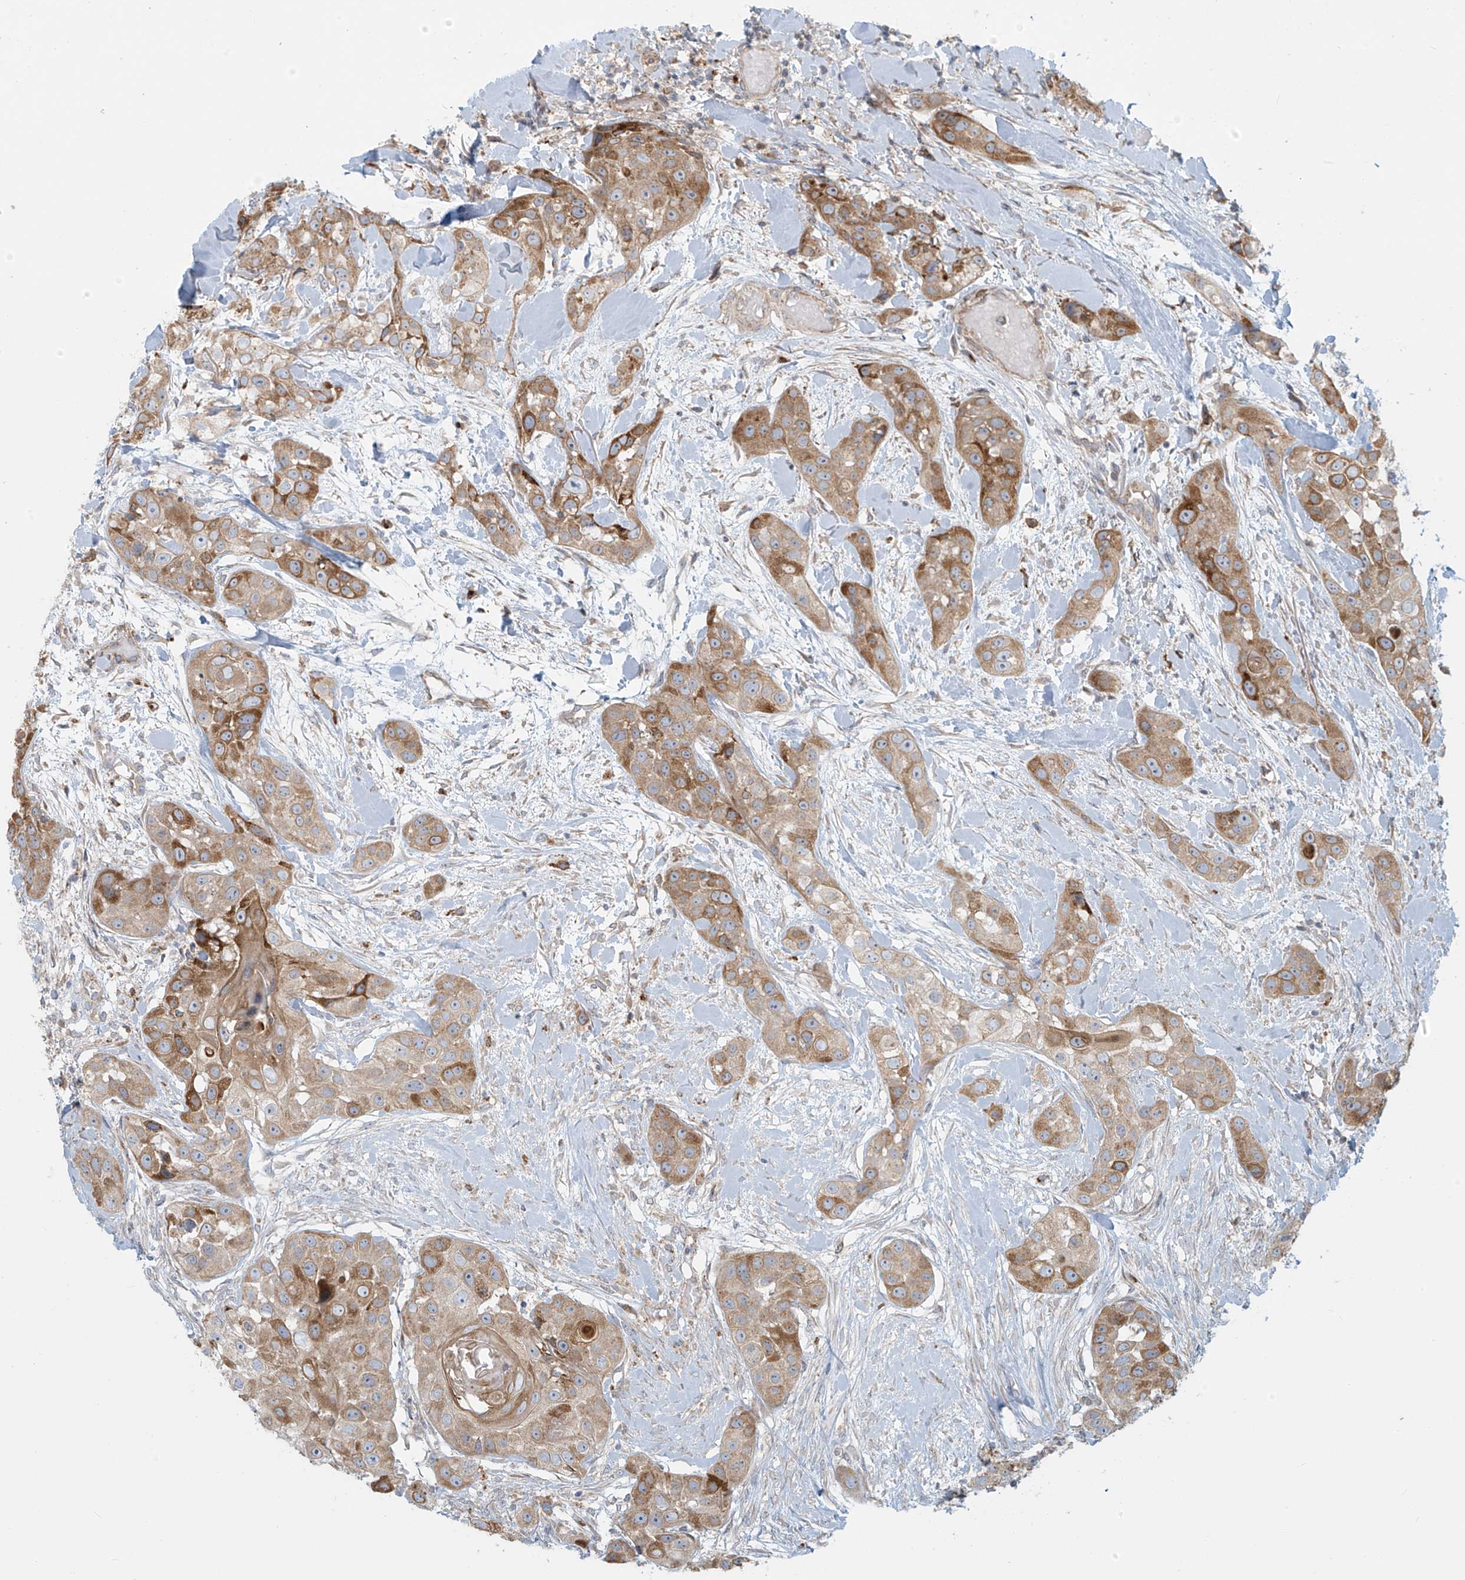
{"staining": {"intensity": "moderate", "quantity": ">75%", "location": "cytoplasmic/membranous"}, "tissue": "head and neck cancer", "cell_type": "Tumor cells", "image_type": "cancer", "snomed": [{"axis": "morphology", "description": "Normal tissue, NOS"}, {"axis": "morphology", "description": "Squamous cell carcinoma, NOS"}, {"axis": "topography", "description": "Skeletal muscle"}, {"axis": "topography", "description": "Head-Neck"}], "caption": "The micrograph reveals a brown stain indicating the presence of a protein in the cytoplasmic/membranous of tumor cells in squamous cell carcinoma (head and neck).", "gene": "LZTS3", "patient": {"sex": "male", "age": 51}}